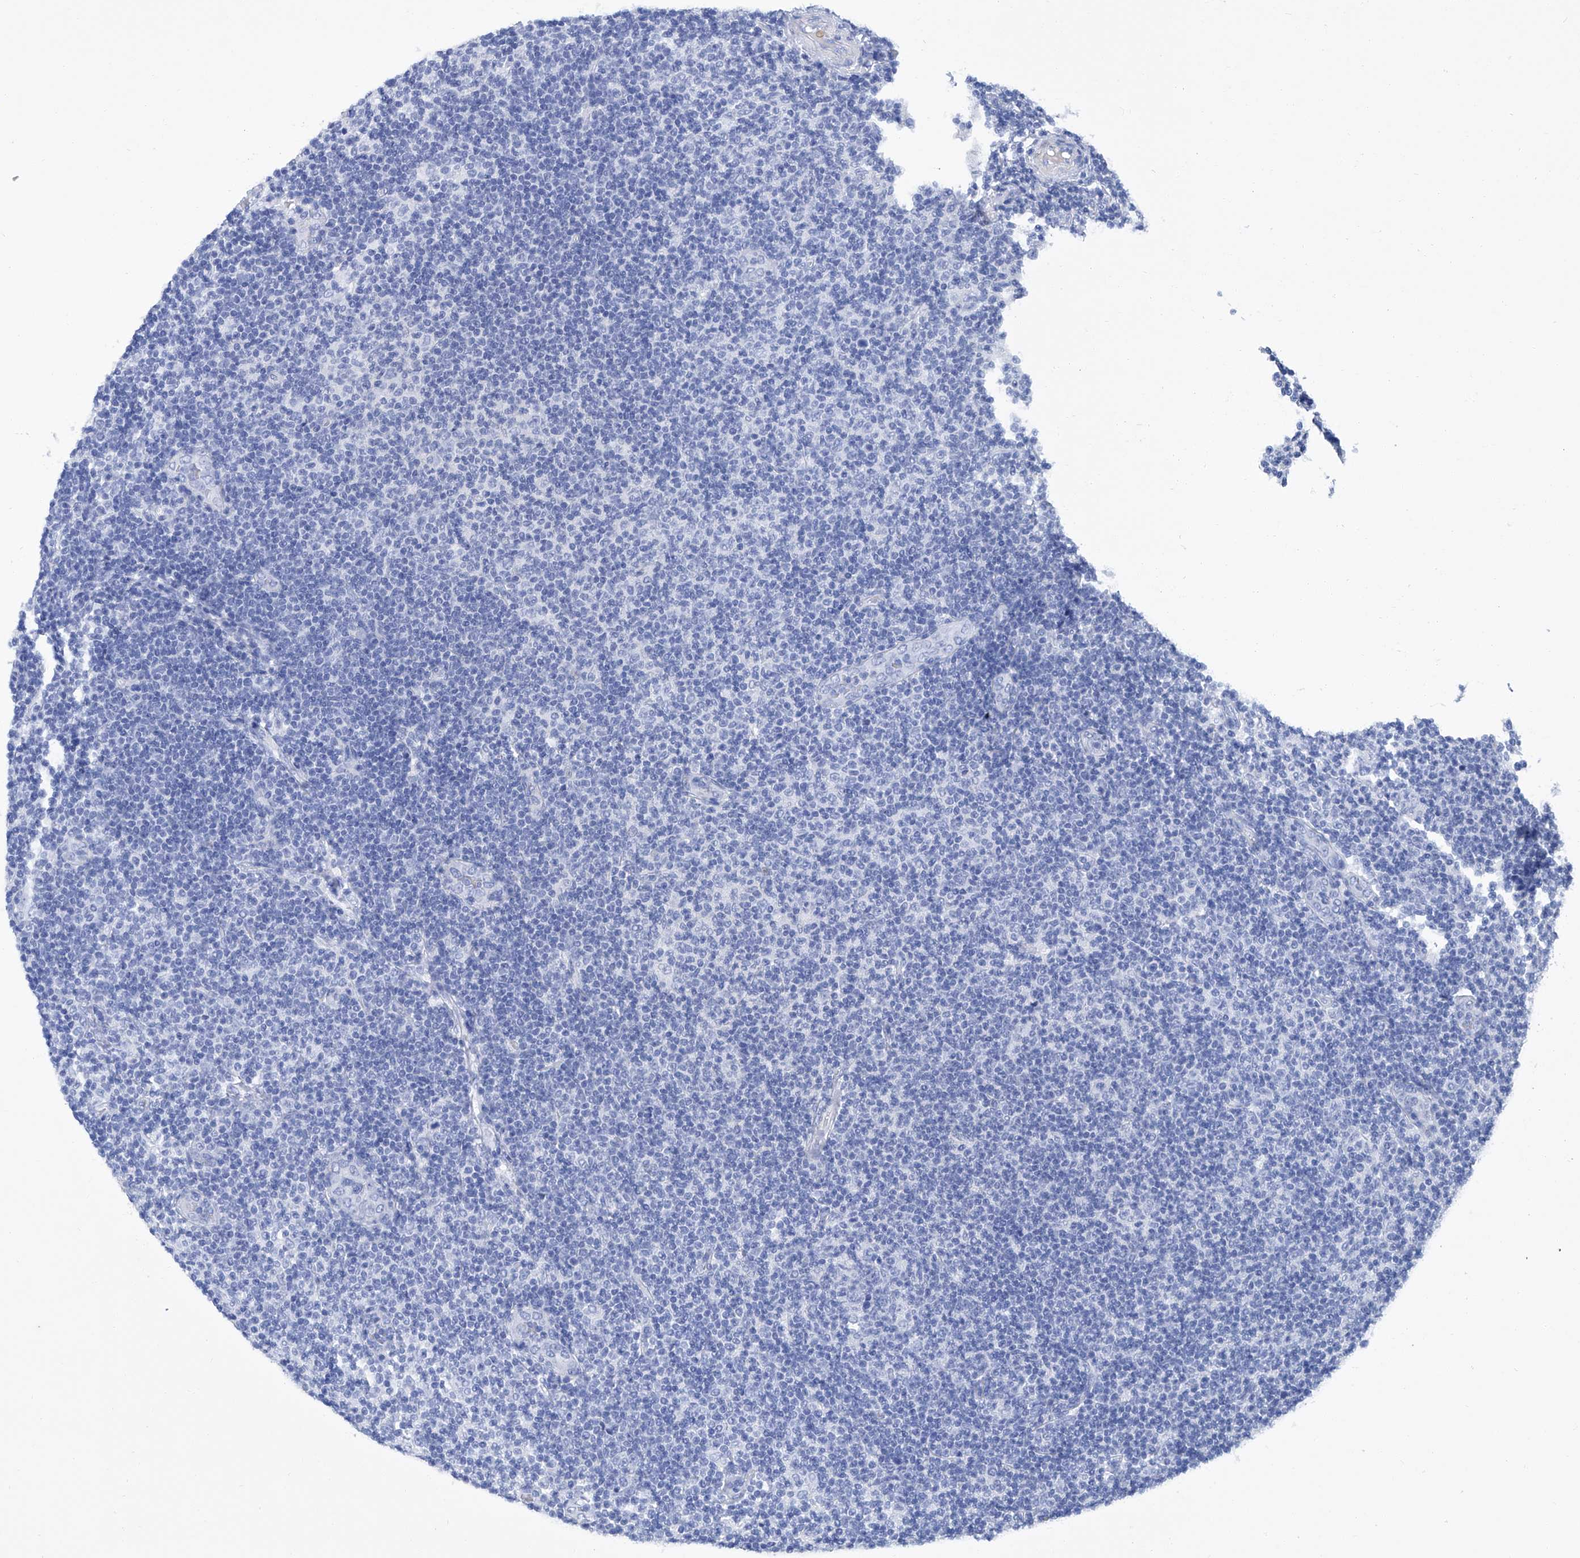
{"staining": {"intensity": "negative", "quantity": "none", "location": "none"}, "tissue": "lymphoma", "cell_type": "Tumor cells", "image_type": "cancer", "snomed": [{"axis": "morphology", "description": "Malignant lymphoma, non-Hodgkin's type, Low grade"}, {"axis": "topography", "description": "Lymph node"}], "caption": "Photomicrograph shows no significant protein positivity in tumor cells of malignant lymphoma, non-Hodgkin's type (low-grade).", "gene": "GPT", "patient": {"sex": "male", "age": 83}}